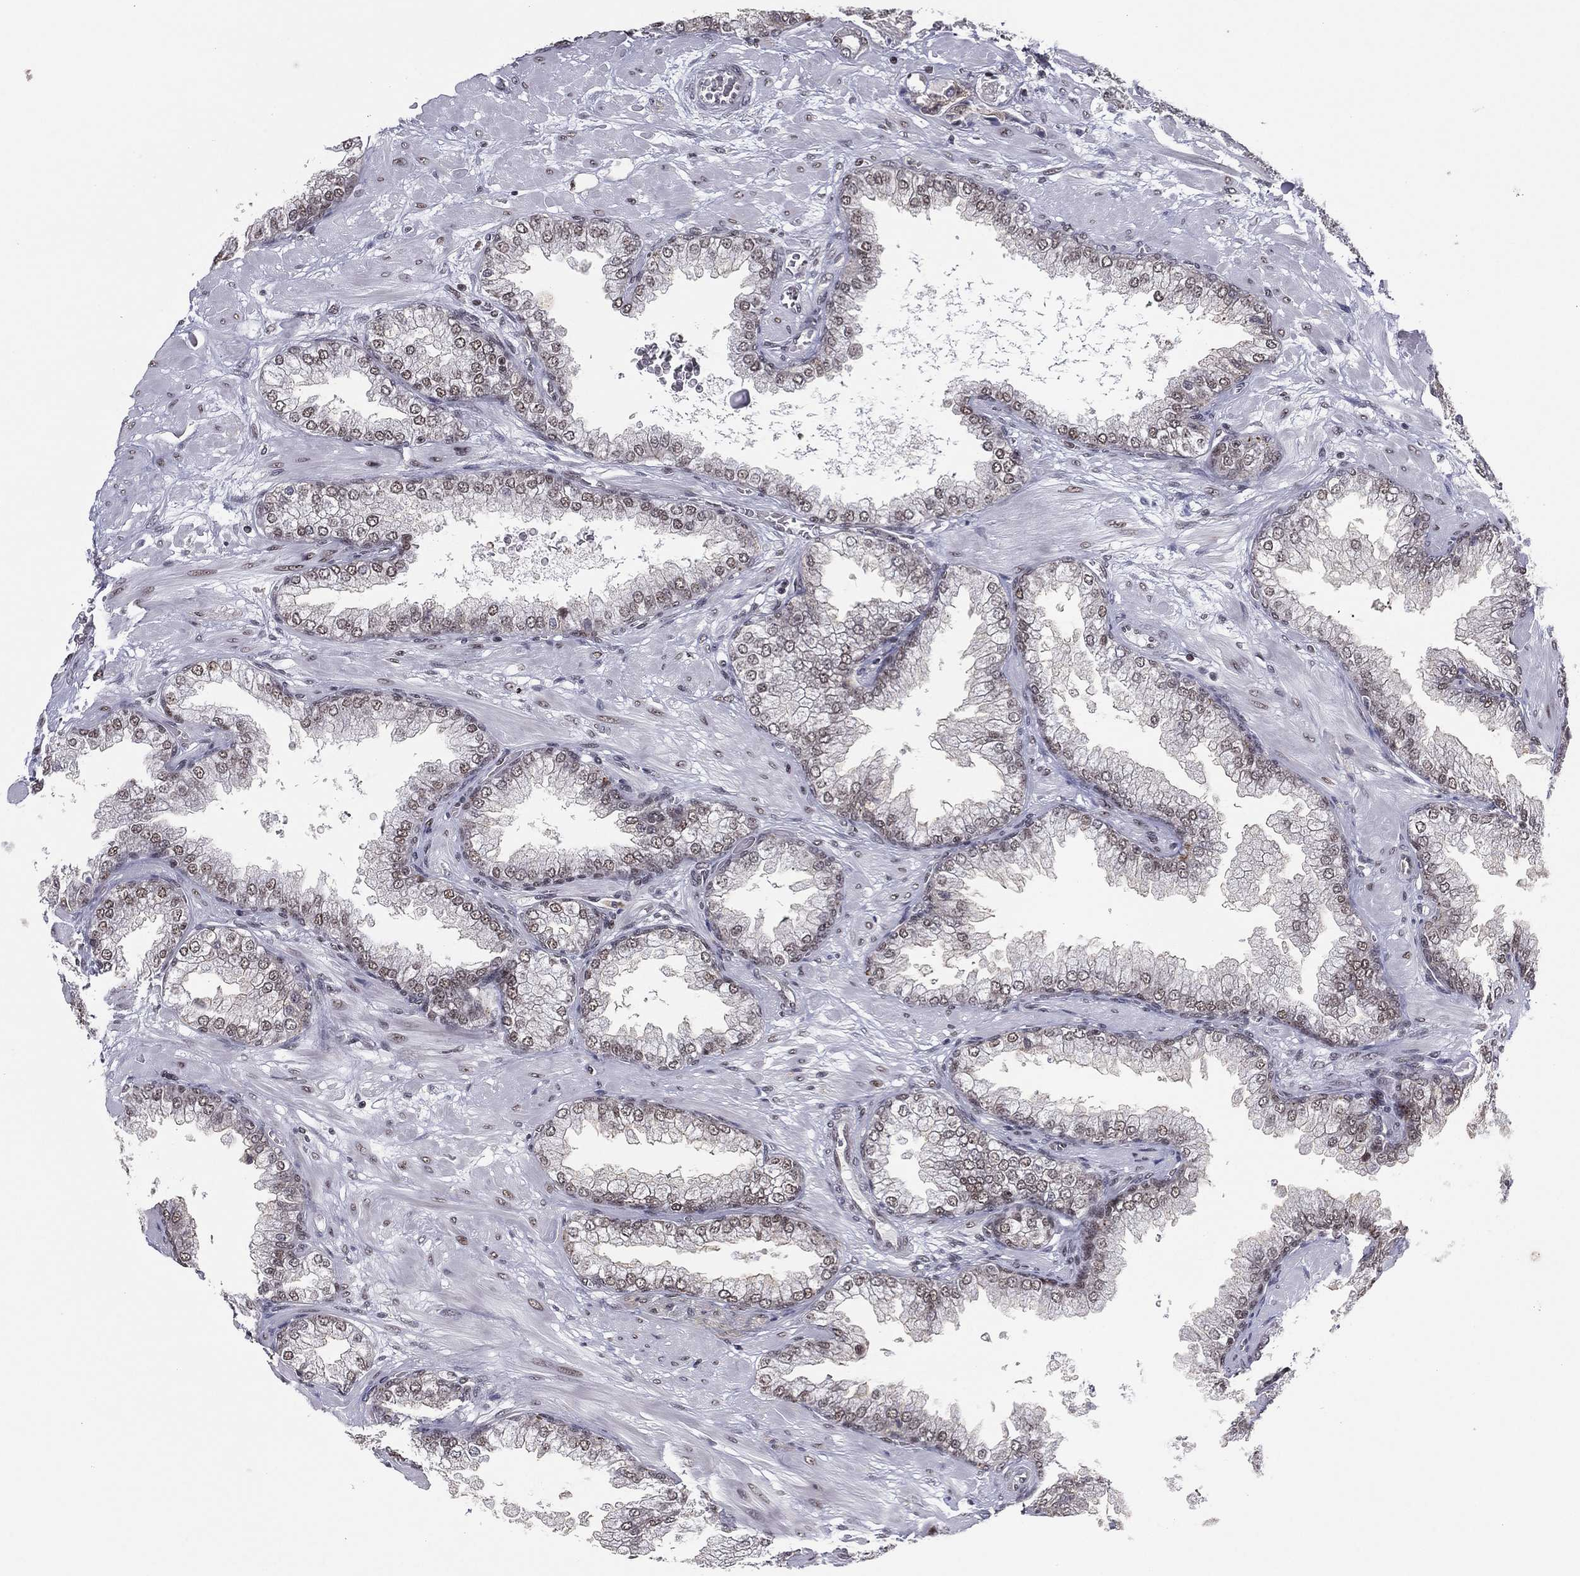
{"staining": {"intensity": "moderate", "quantity": "25%-75%", "location": "nuclear"}, "tissue": "prostate cancer", "cell_type": "Tumor cells", "image_type": "cancer", "snomed": [{"axis": "morphology", "description": "Adenocarcinoma, Low grade"}, {"axis": "topography", "description": "Prostate"}], "caption": "High-magnification brightfield microscopy of prostate low-grade adenocarcinoma stained with DAB (3,3'-diaminobenzidine) (brown) and counterstained with hematoxylin (blue). tumor cells exhibit moderate nuclear expression is present in approximately25%-75% of cells.", "gene": "GPALPP1", "patient": {"sex": "male", "age": 57}}